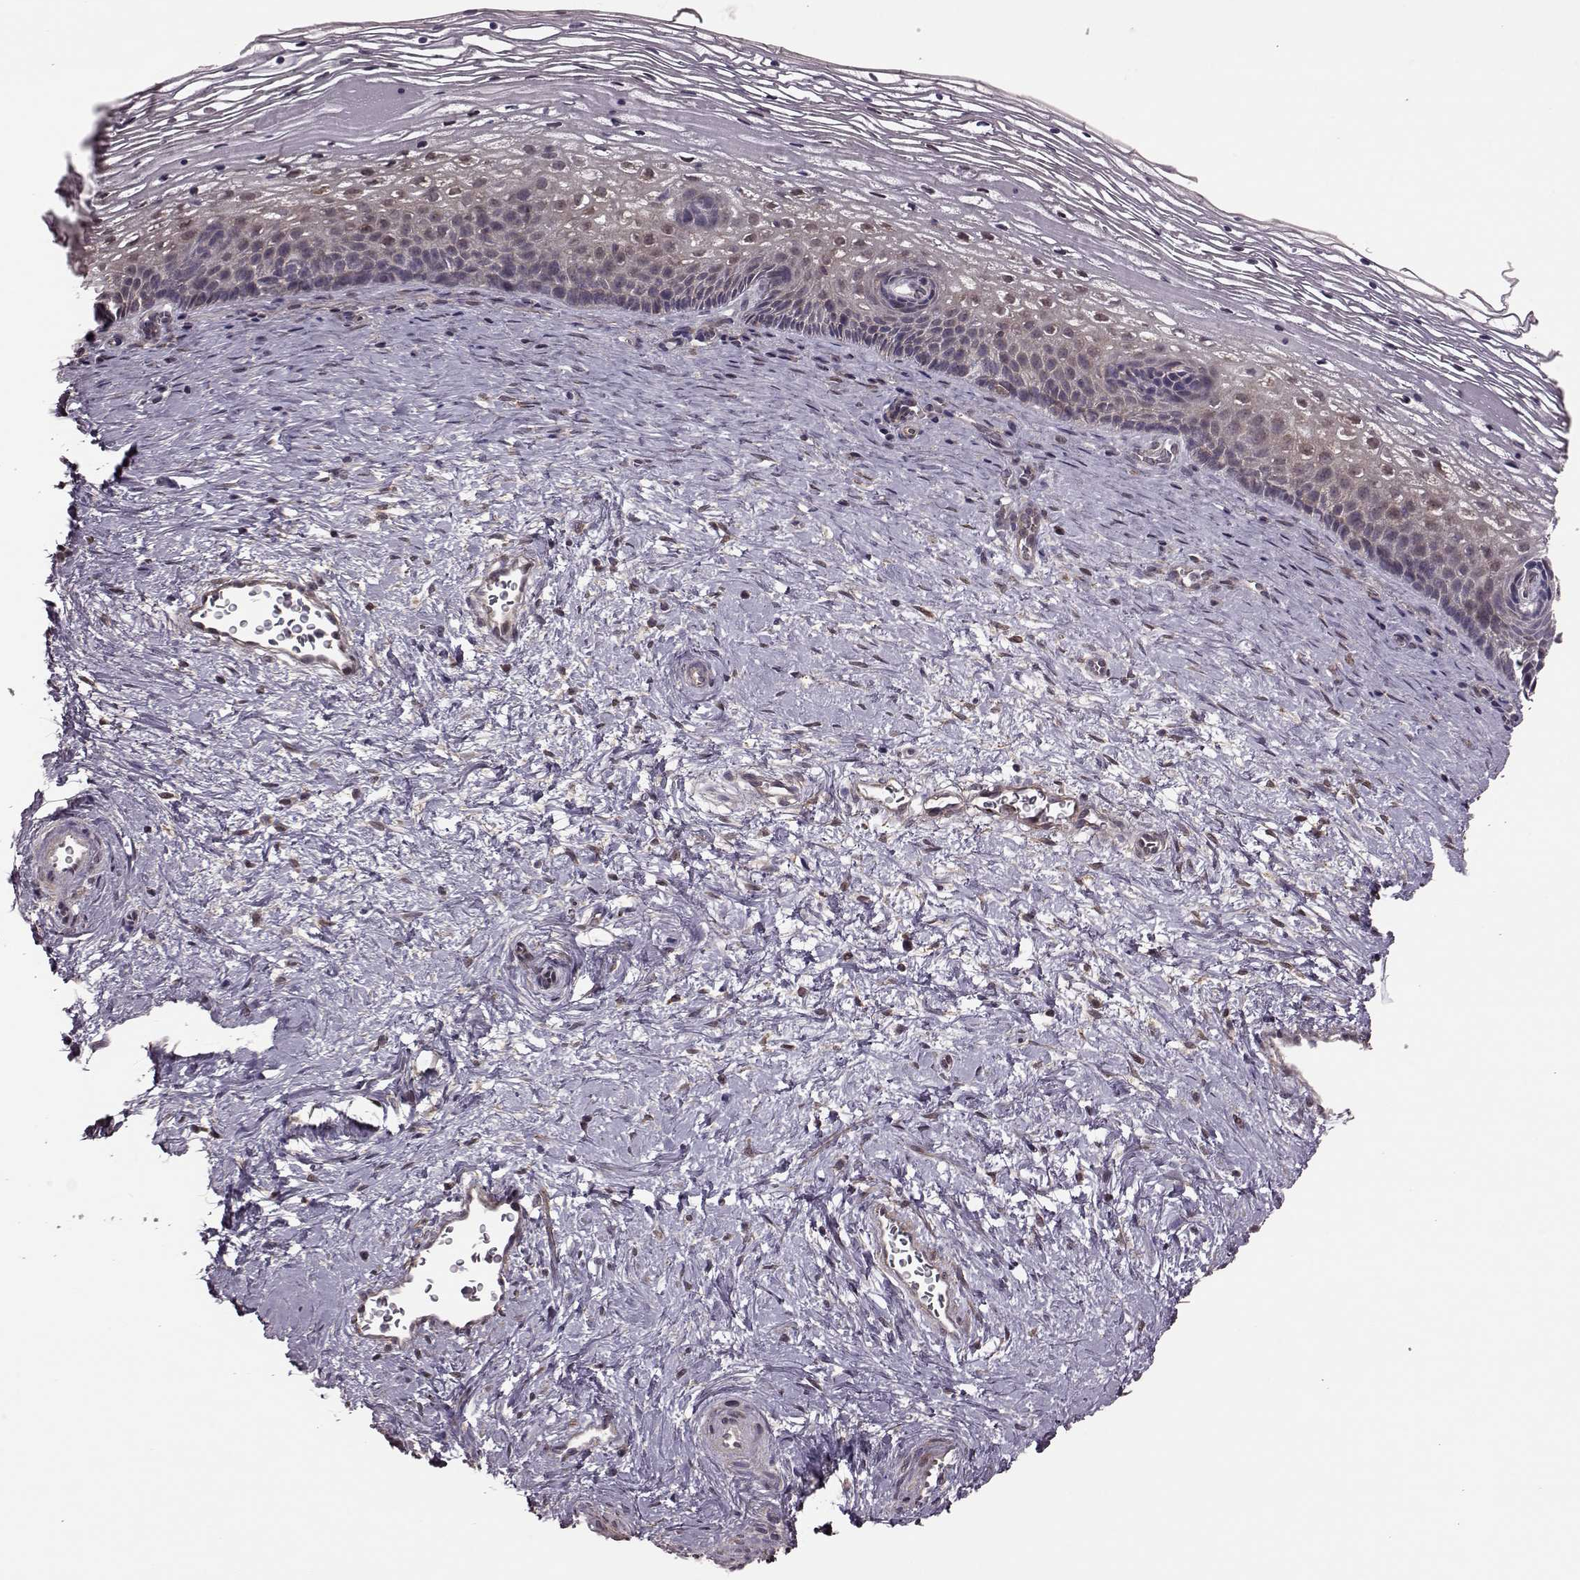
{"staining": {"intensity": "weak", "quantity": ">75%", "location": "cytoplasmic/membranous"}, "tissue": "cervix", "cell_type": "Glandular cells", "image_type": "normal", "snomed": [{"axis": "morphology", "description": "Normal tissue, NOS"}, {"axis": "topography", "description": "Cervix"}], "caption": "Cervix was stained to show a protein in brown. There is low levels of weak cytoplasmic/membranous expression in about >75% of glandular cells. (IHC, brightfield microscopy, high magnification).", "gene": "FNIP2", "patient": {"sex": "female", "age": 34}}